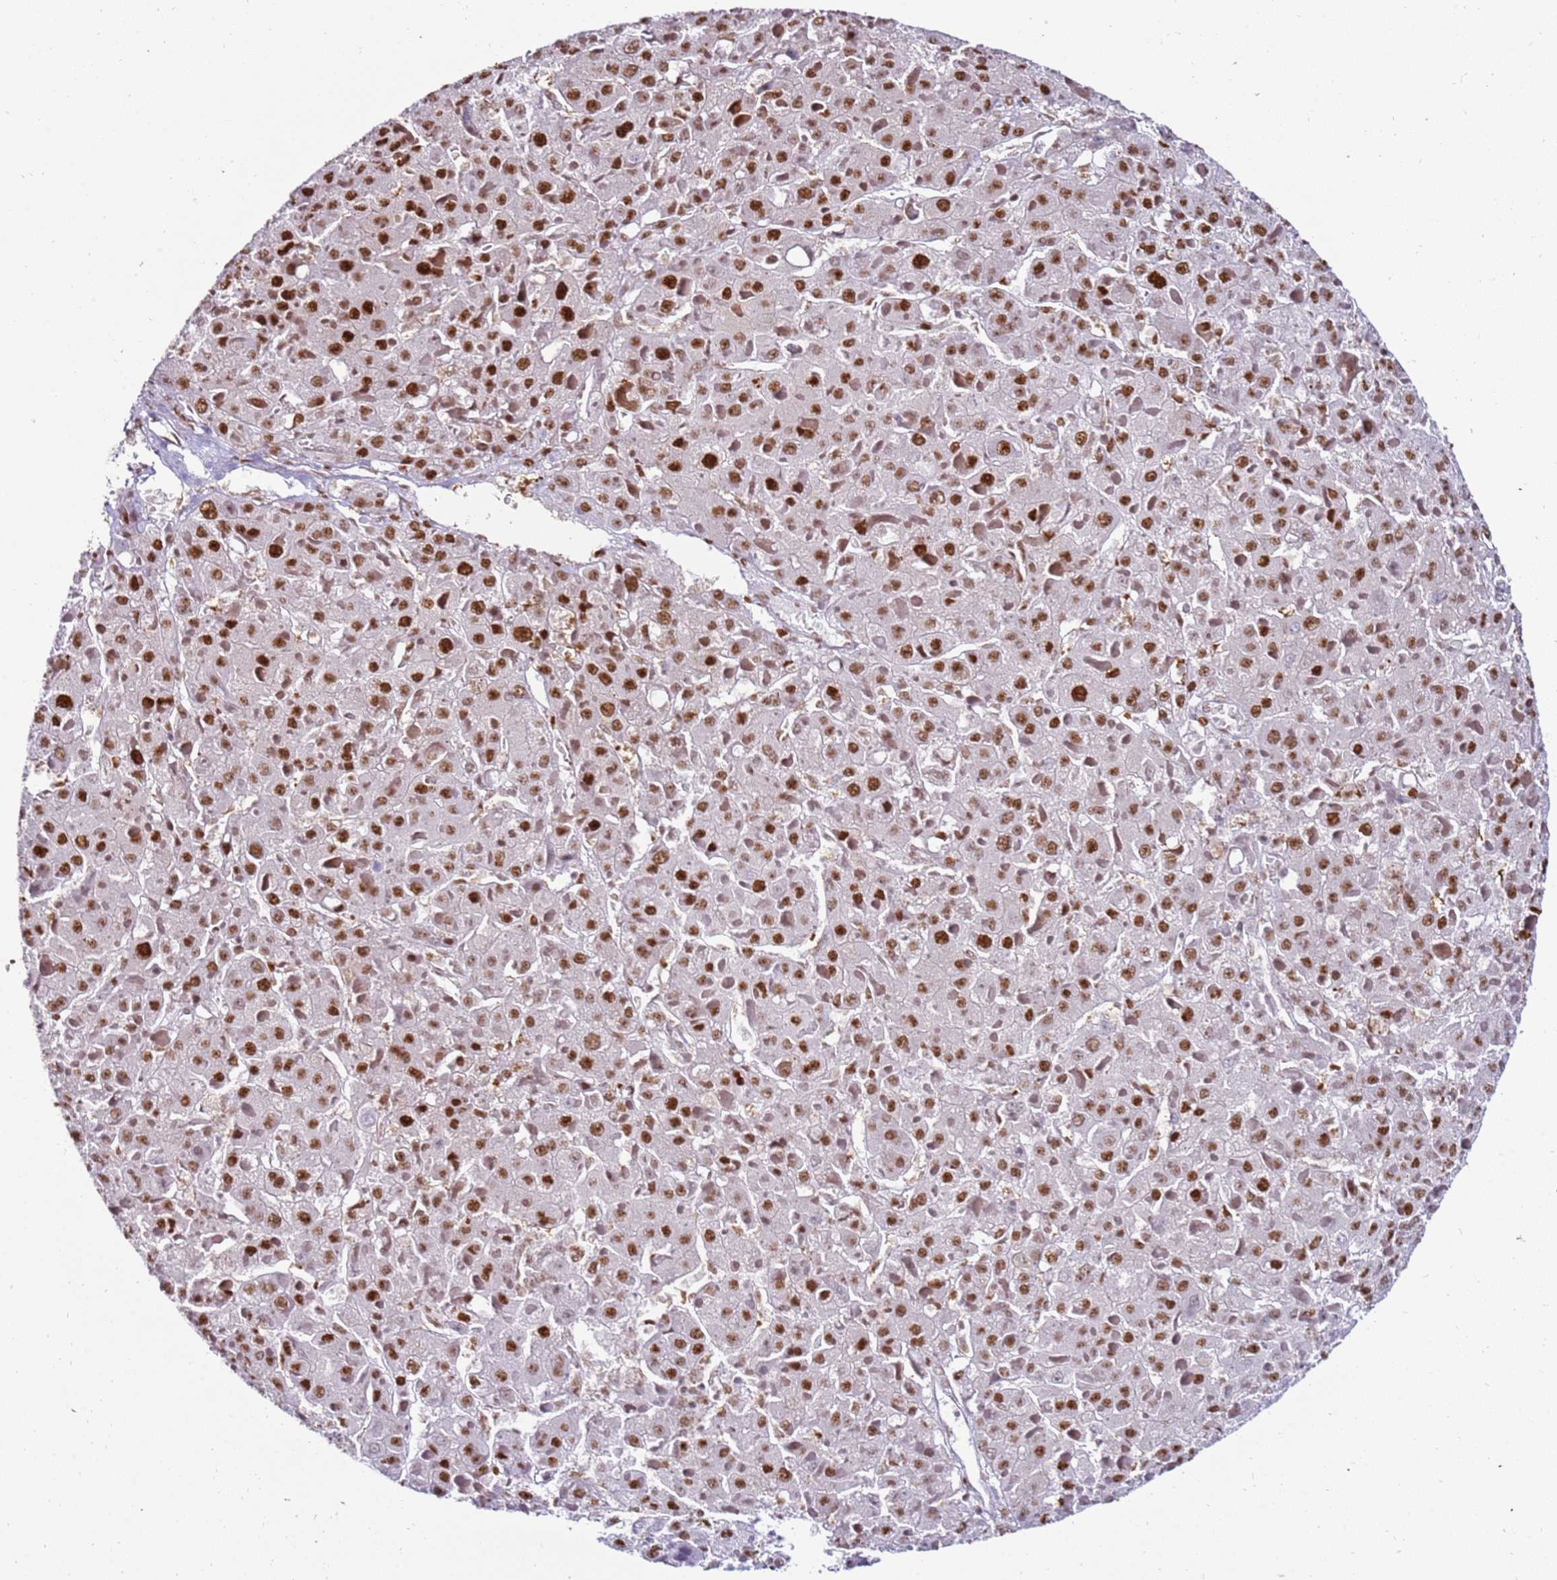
{"staining": {"intensity": "strong", "quantity": ">75%", "location": "nuclear"}, "tissue": "liver cancer", "cell_type": "Tumor cells", "image_type": "cancer", "snomed": [{"axis": "morphology", "description": "Carcinoma, Hepatocellular, NOS"}, {"axis": "topography", "description": "Liver"}], "caption": "Human liver cancer stained with a protein marker exhibits strong staining in tumor cells.", "gene": "KPNA4", "patient": {"sex": "female", "age": 73}}